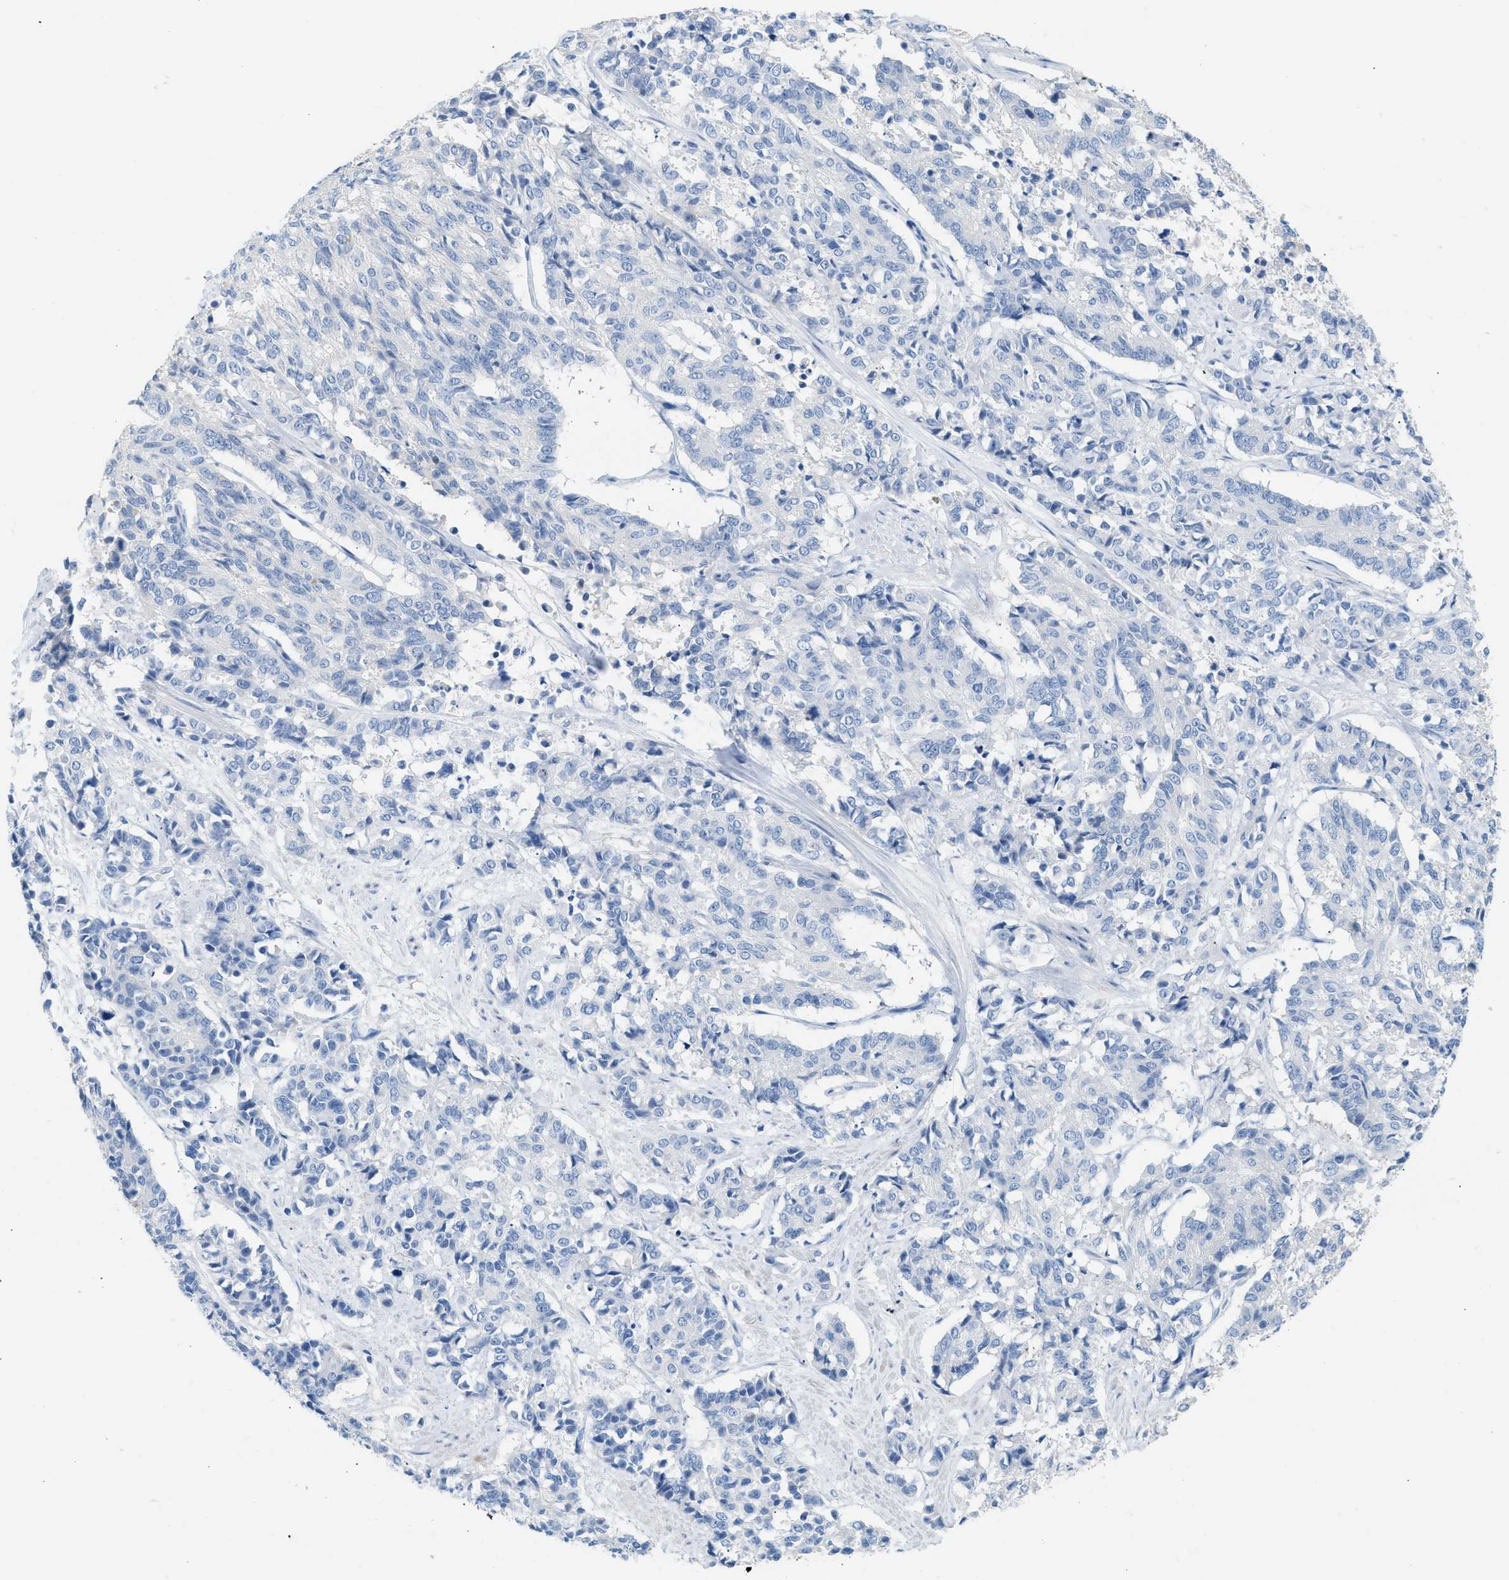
{"staining": {"intensity": "negative", "quantity": "none", "location": "none"}, "tissue": "cervical cancer", "cell_type": "Tumor cells", "image_type": "cancer", "snomed": [{"axis": "morphology", "description": "Squamous cell carcinoma, NOS"}, {"axis": "topography", "description": "Cervix"}], "caption": "This is an IHC image of cervical squamous cell carcinoma. There is no positivity in tumor cells.", "gene": "SPAM1", "patient": {"sex": "female", "age": 35}}